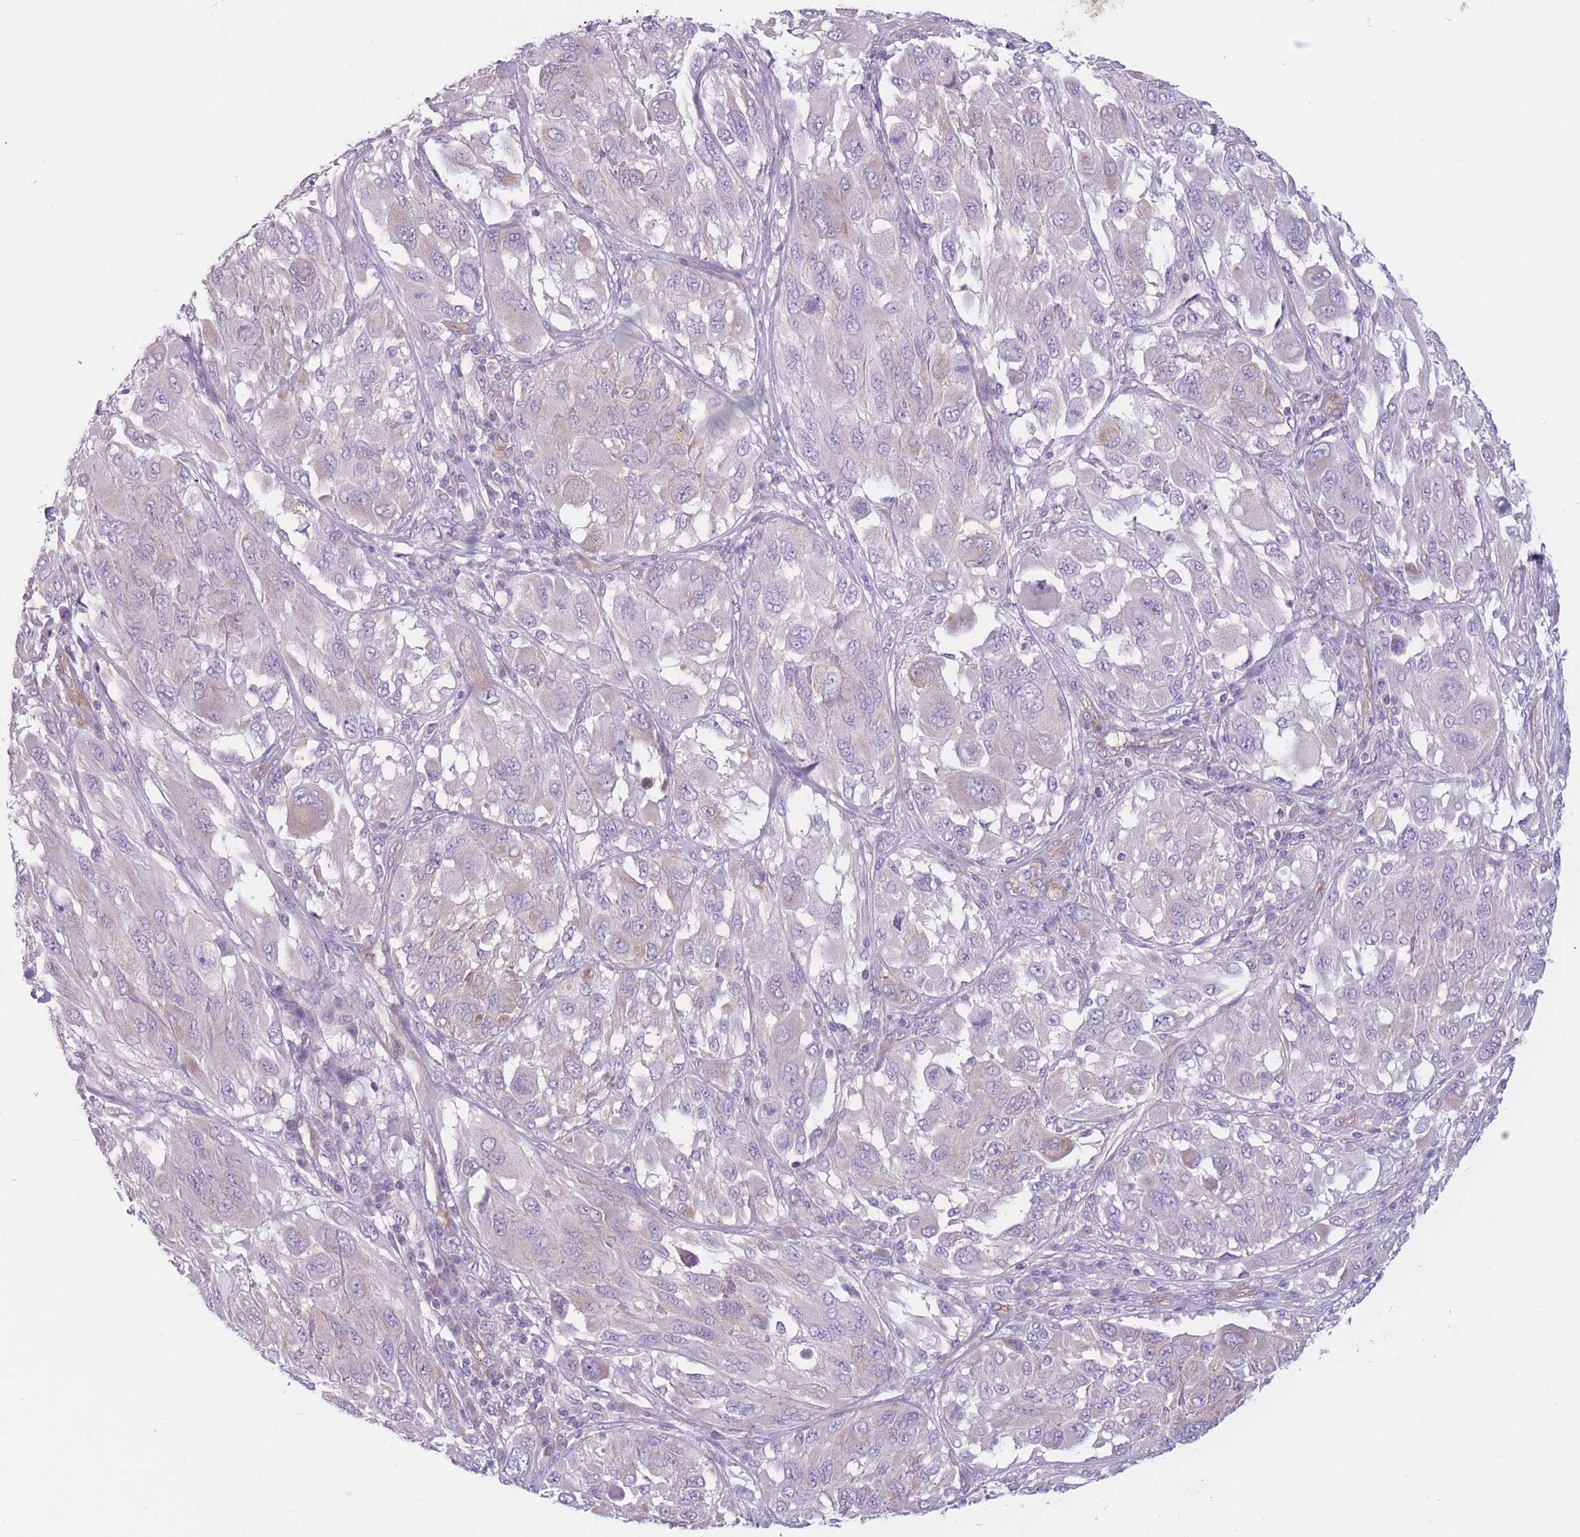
{"staining": {"intensity": "negative", "quantity": "none", "location": "none"}, "tissue": "melanoma", "cell_type": "Tumor cells", "image_type": "cancer", "snomed": [{"axis": "morphology", "description": "Malignant melanoma, NOS"}, {"axis": "topography", "description": "Skin"}], "caption": "IHC micrograph of neoplastic tissue: melanoma stained with DAB demonstrates no significant protein expression in tumor cells. (Brightfield microscopy of DAB (3,3'-diaminobenzidine) immunohistochemistry (IHC) at high magnification).", "gene": "SERPINB3", "patient": {"sex": "female", "age": 91}}